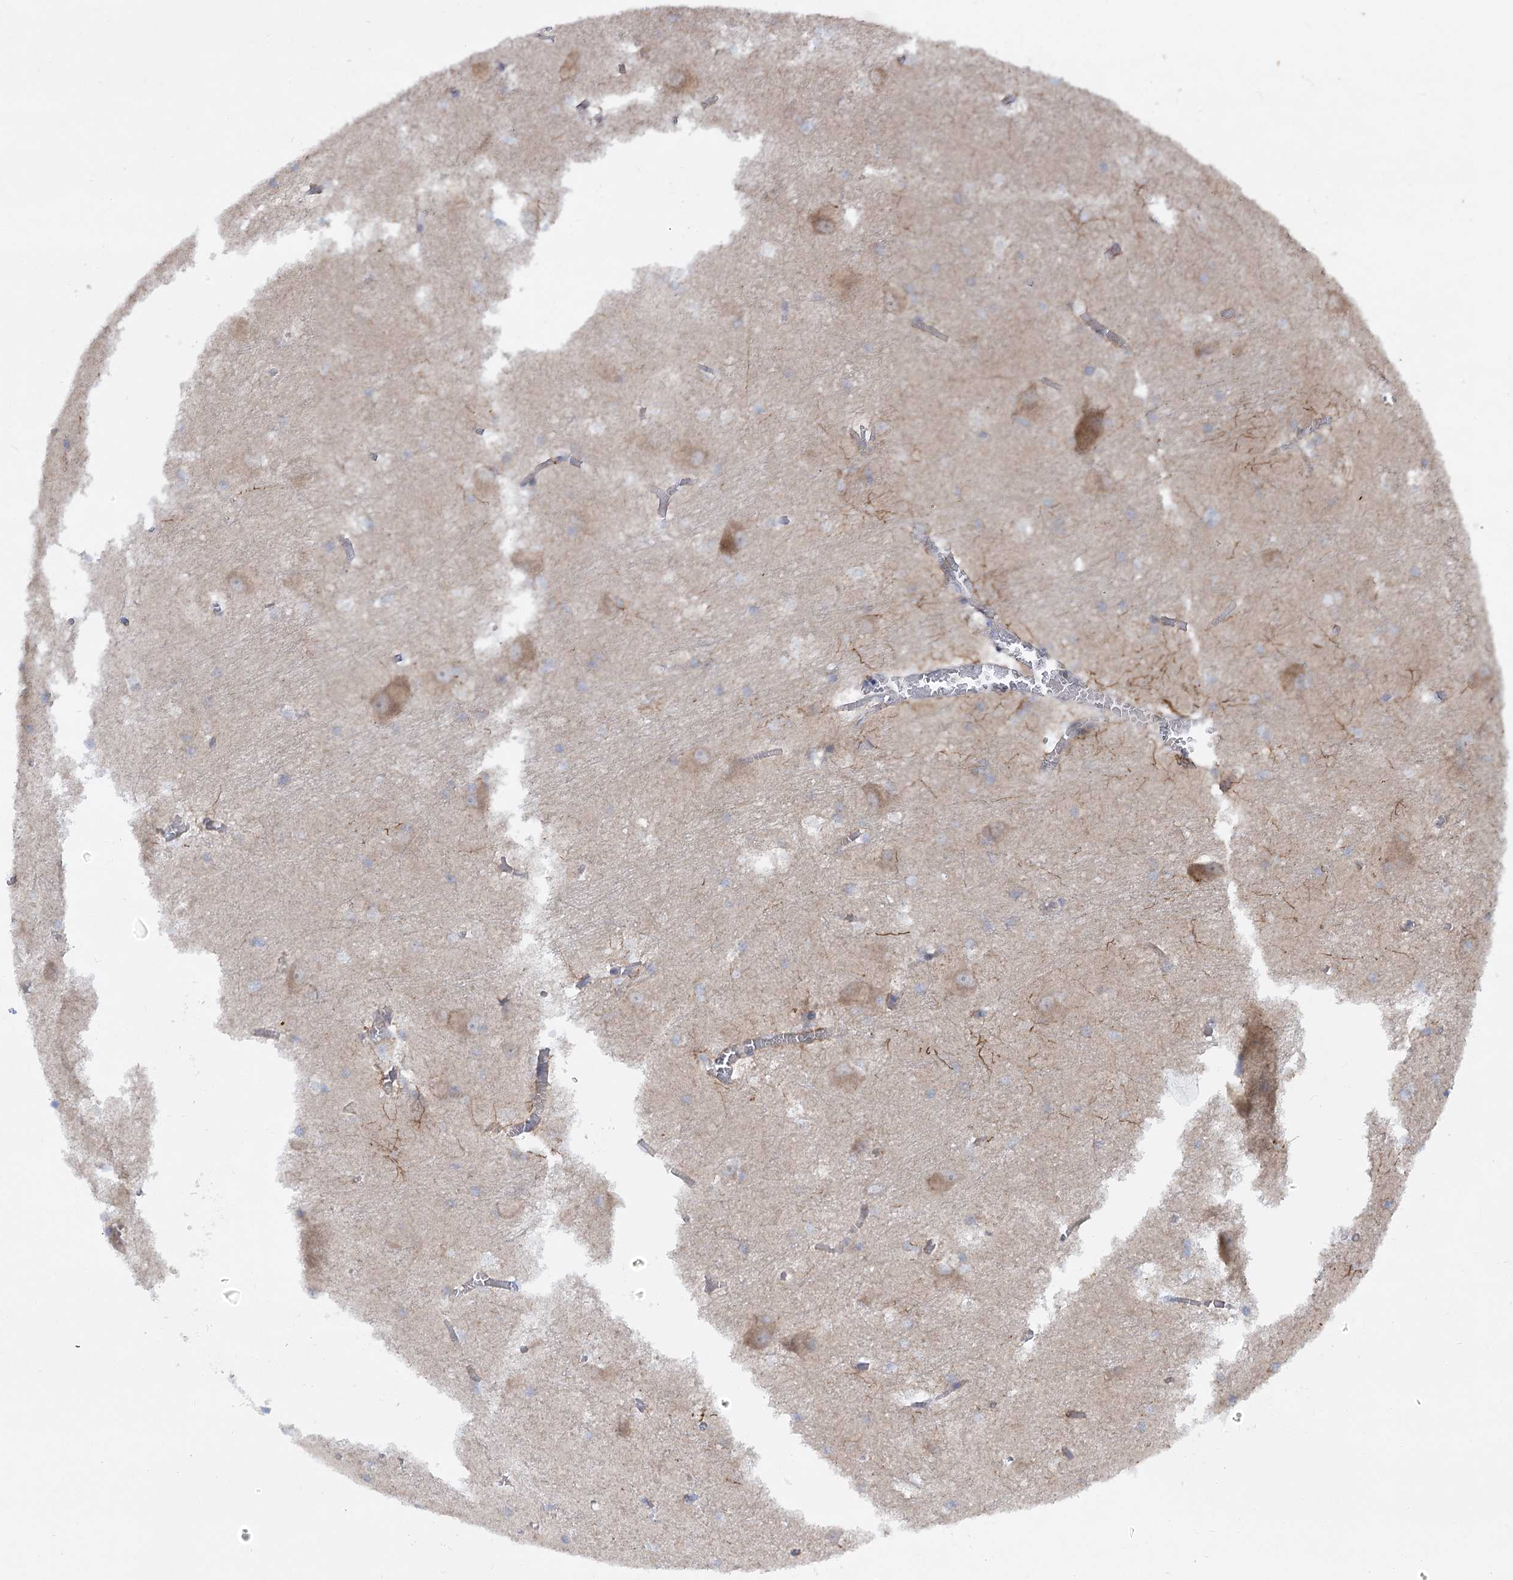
{"staining": {"intensity": "negative", "quantity": "none", "location": "none"}, "tissue": "caudate", "cell_type": "Glial cells", "image_type": "normal", "snomed": [{"axis": "morphology", "description": "Normal tissue, NOS"}, {"axis": "topography", "description": "Lateral ventricle wall"}], "caption": "Human caudate stained for a protein using IHC reveals no expression in glial cells.", "gene": "KIAA0825", "patient": {"sex": "male", "age": 37}}